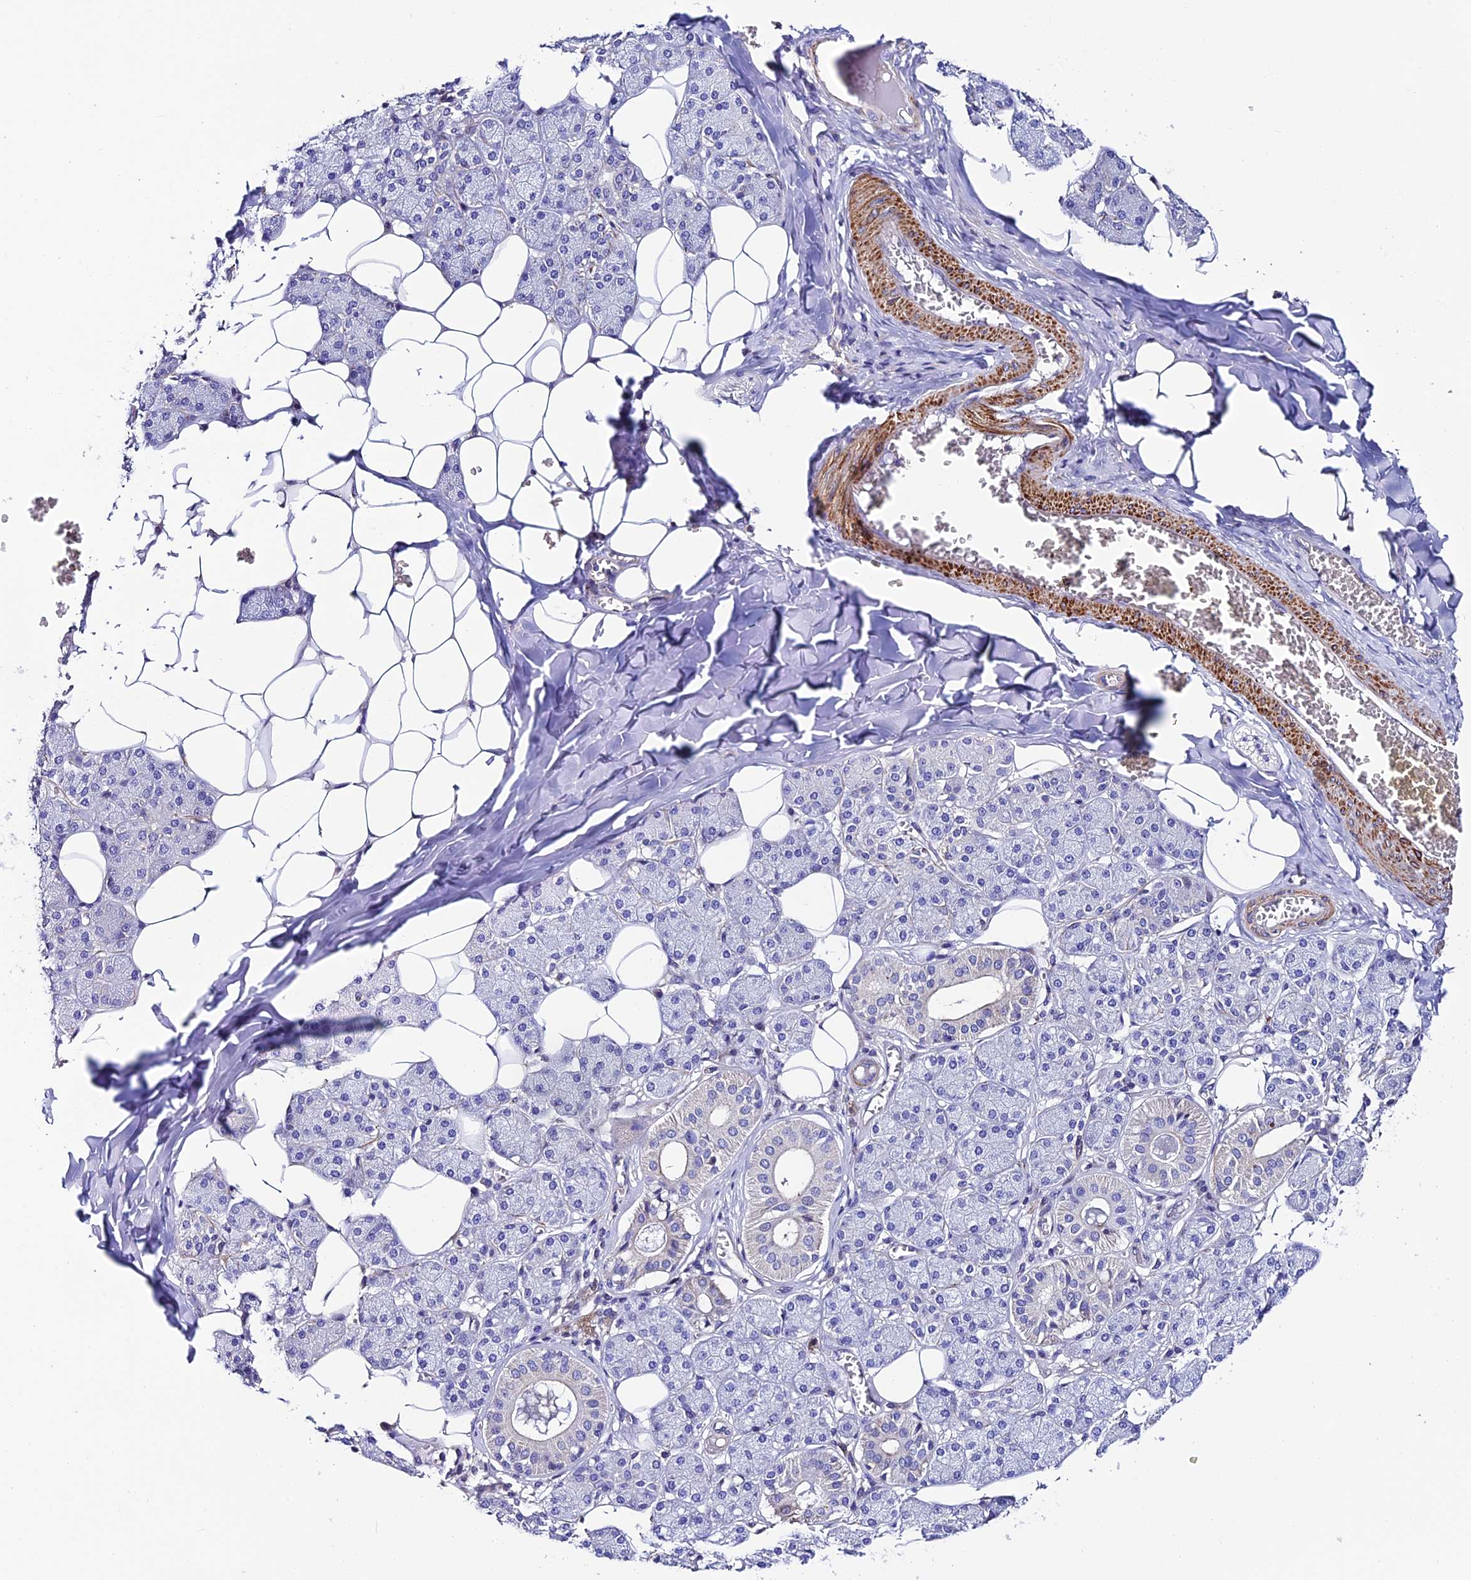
{"staining": {"intensity": "negative", "quantity": "none", "location": "none"}, "tissue": "salivary gland", "cell_type": "Glandular cells", "image_type": "normal", "snomed": [{"axis": "morphology", "description": "Normal tissue, NOS"}, {"axis": "topography", "description": "Salivary gland"}], "caption": "Immunohistochemistry histopathology image of normal salivary gland: human salivary gland stained with DAB reveals no significant protein expression in glandular cells.", "gene": "FAM178B", "patient": {"sex": "female", "age": 33}}